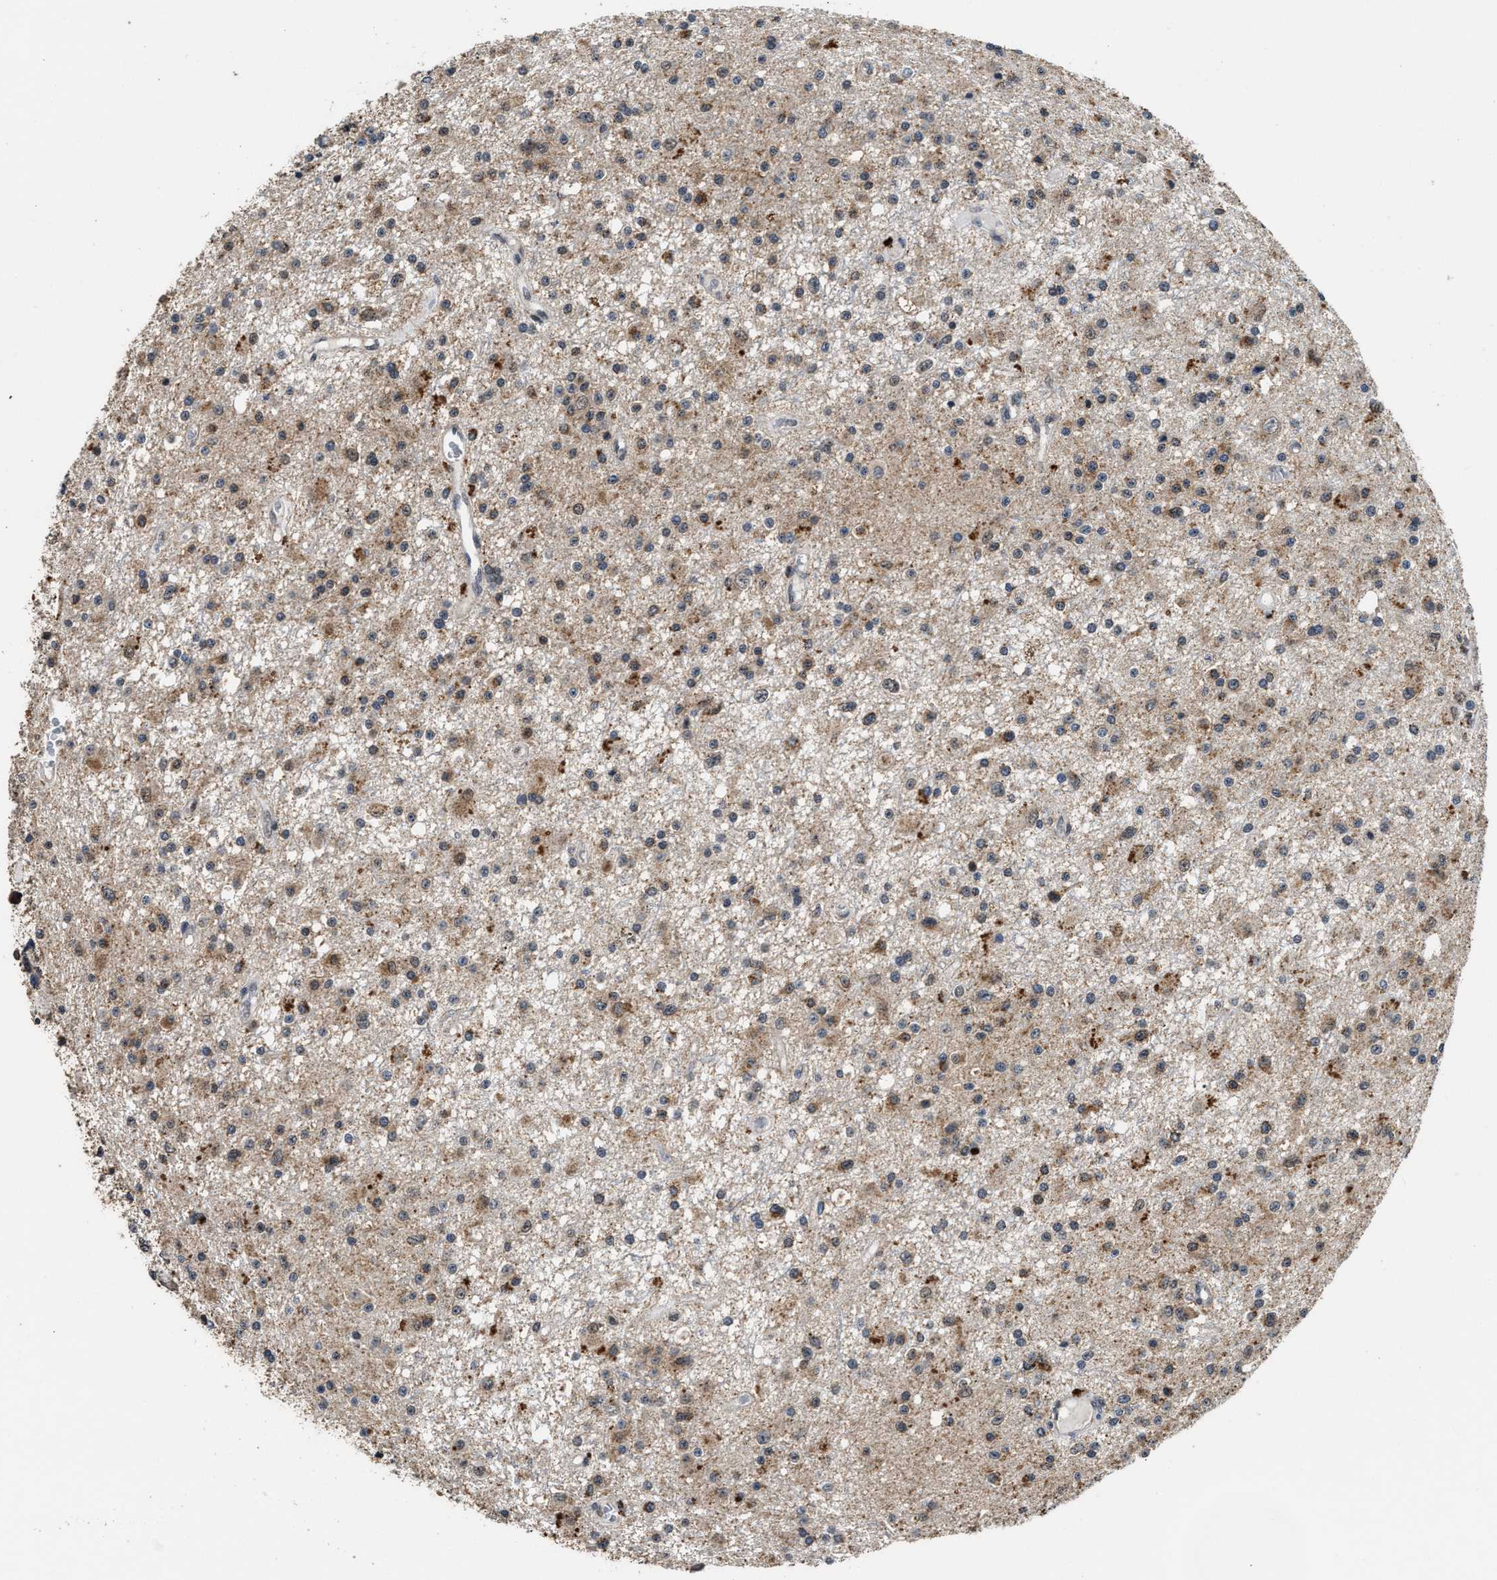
{"staining": {"intensity": "weak", "quantity": "25%-75%", "location": "cytoplasmic/membranous,nuclear"}, "tissue": "glioma", "cell_type": "Tumor cells", "image_type": "cancer", "snomed": [{"axis": "morphology", "description": "Glioma, malignant, Low grade"}, {"axis": "topography", "description": "Brain"}], "caption": "This photomicrograph displays immunohistochemistry staining of glioma, with low weak cytoplasmic/membranous and nuclear expression in approximately 25%-75% of tumor cells.", "gene": "ACOX1", "patient": {"sex": "male", "age": 58}}